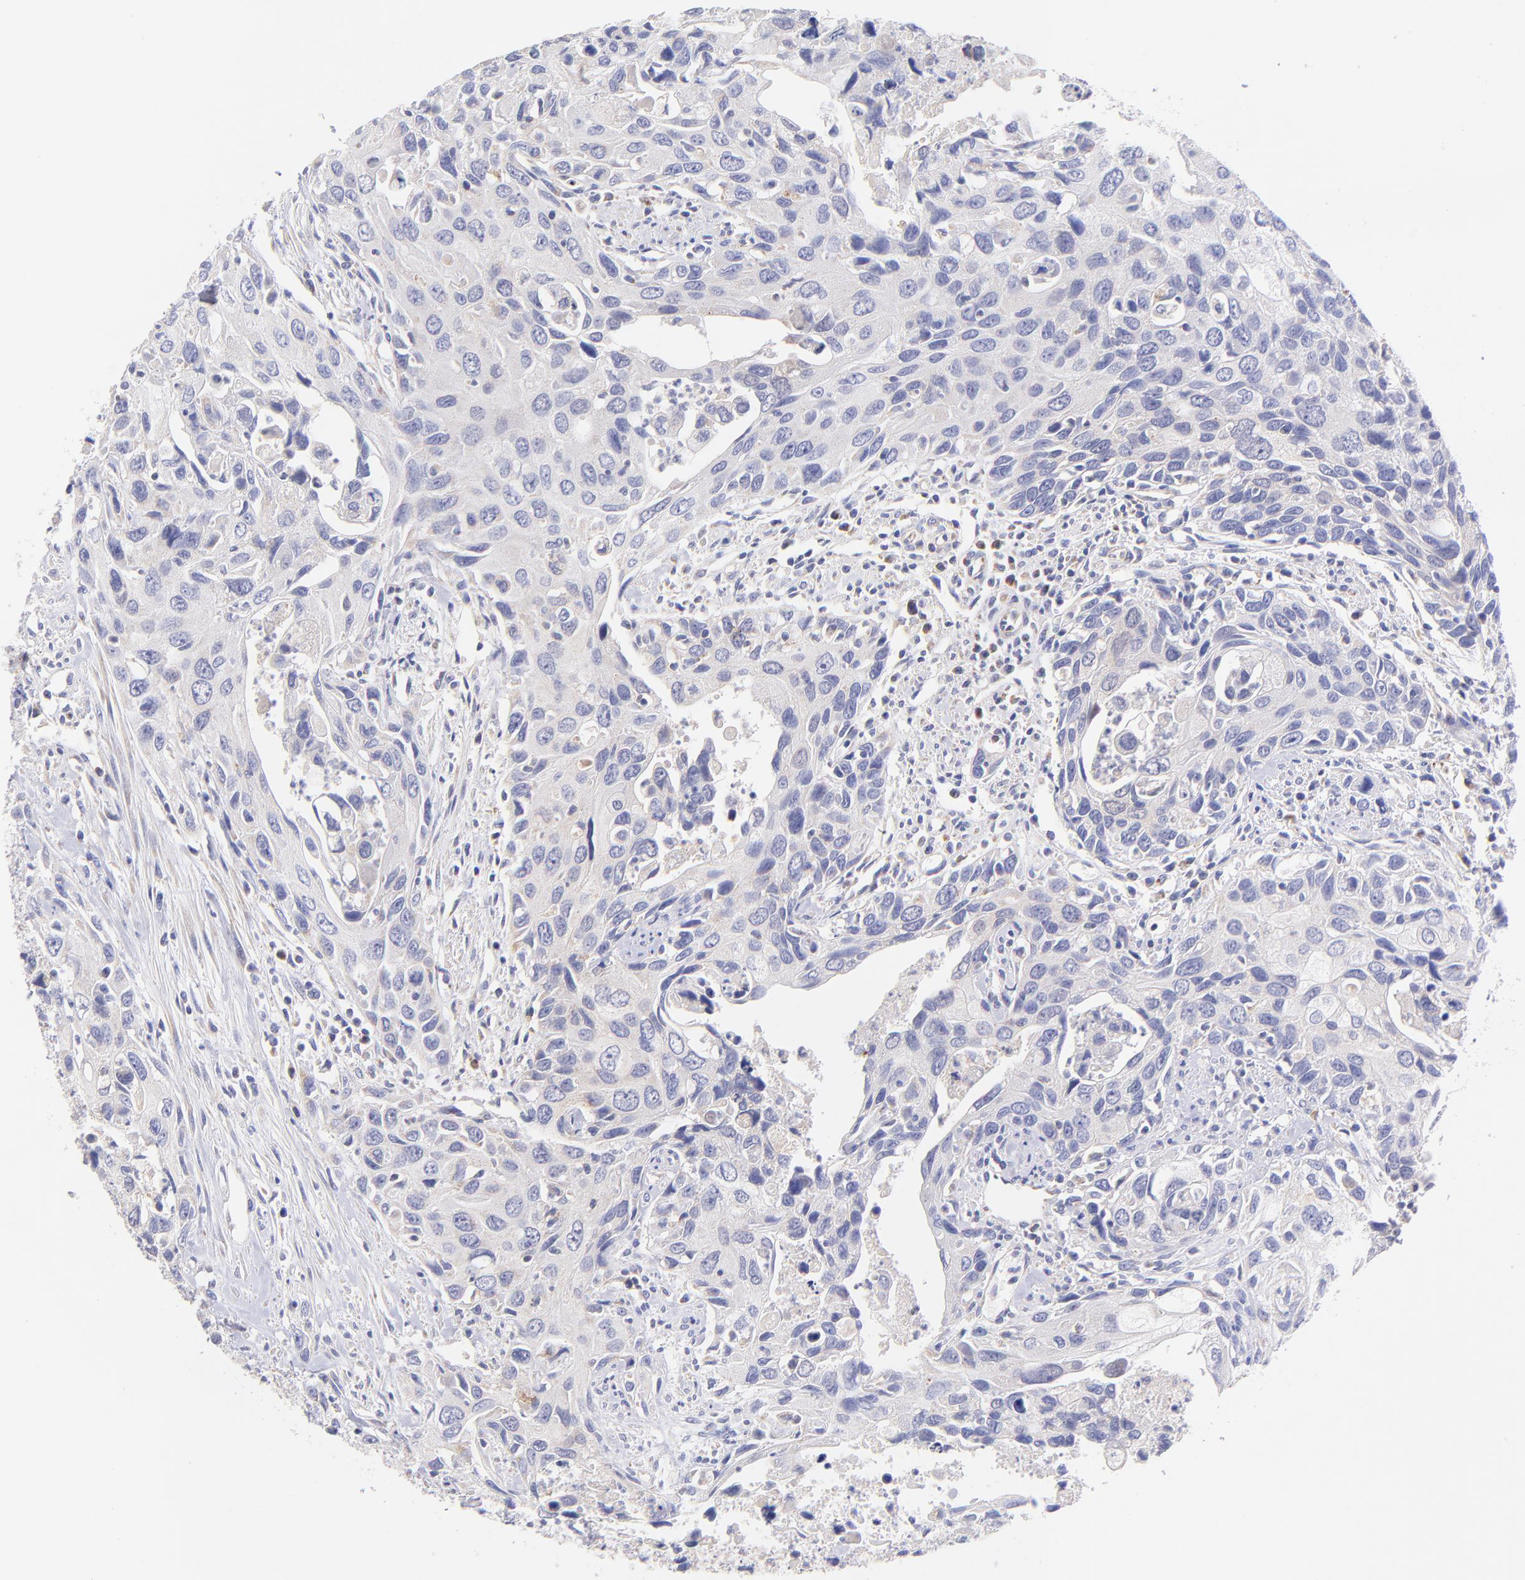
{"staining": {"intensity": "negative", "quantity": "none", "location": "none"}, "tissue": "urothelial cancer", "cell_type": "Tumor cells", "image_type": "cancer", "snomed": [{"axis": "morphology", "description": "Urothelial carcinoma, High grade"}, {"axis": "topography", "description": "Urinary bladder"}], "caption": "Tumor cells show no significant expression in urothelial cancer.", "gene": "NDUFB7", "patient": {"sex": "male", "age": 71}}